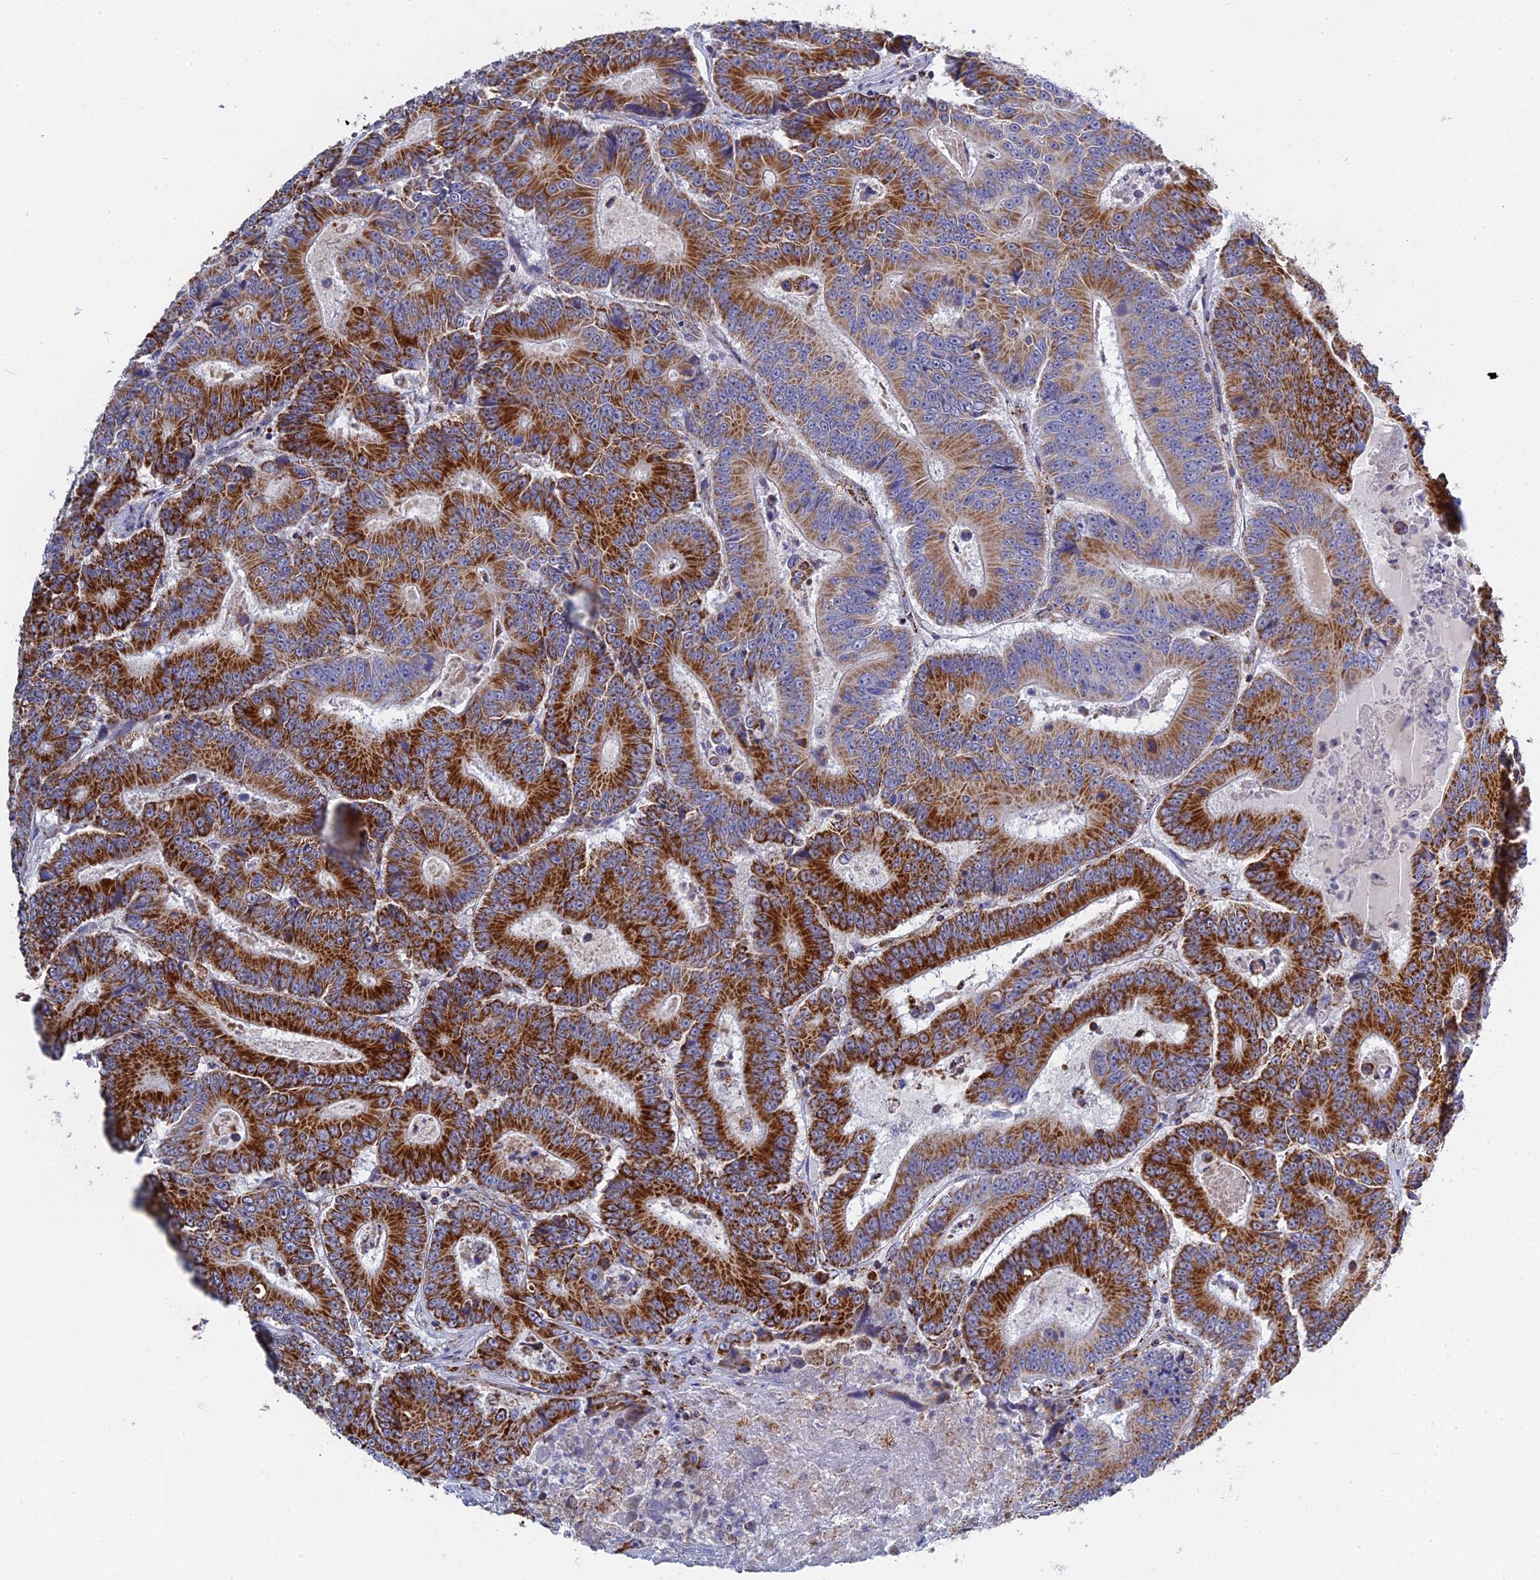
{"staining": {"intensity": "strong", "quantity": ">75%", "location": "cytoplasmic/membranous"}, "tissue": "colorectal cancer", "cell_type": "Tumor cells", "image_type": "cancer", "snomed": [{"axis": "morphology", "description": "Adenocarcinoma, NOS"}, {"axis": "topography", "description": "Colon"}], "caption": "Strong cytoplasmic/membranous expression for a protein is seen in about >75% of tumor cells of colorectal cancer using IHC.", "gene": "NDUFA5", "patient": {"sex": "male", "age": 83}}